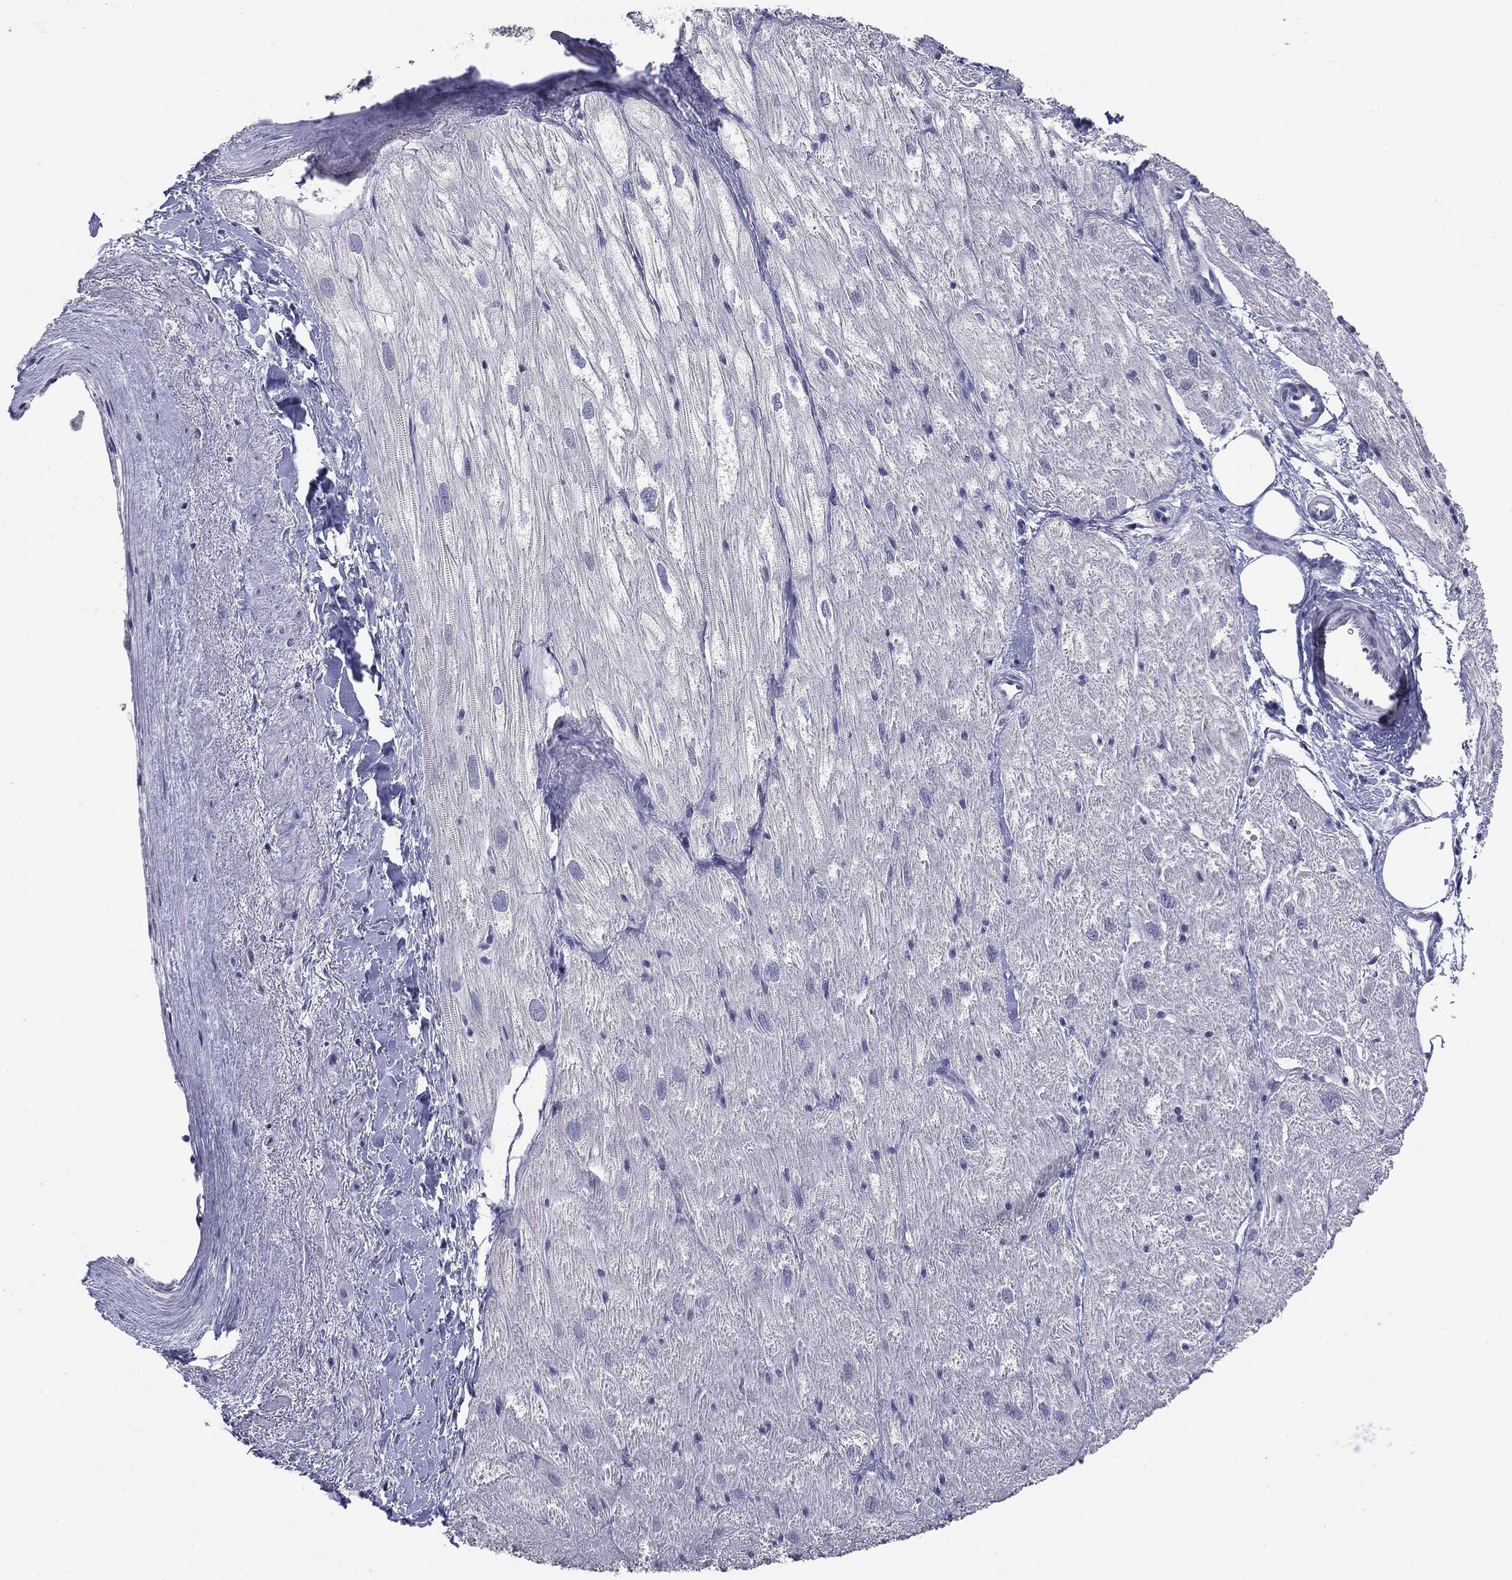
{"staining": {"intensity": "negative", "quantity": "none", "location": "none"}, "tissue": "heart muscle", "cell_type": "Cardiomyocytes", "image_type": "normal", "snomed": [{"axis": "morphology", "description": "Normal tissue, NOS"}, {"axis": "topography", "description": "Heart"}], "caption": "Micrograph shows no protein positivity in cardiomyocytes of normal heart muscle.", "gene": "SERPINB4", "patient": {"sex": "male", "age": 62}}